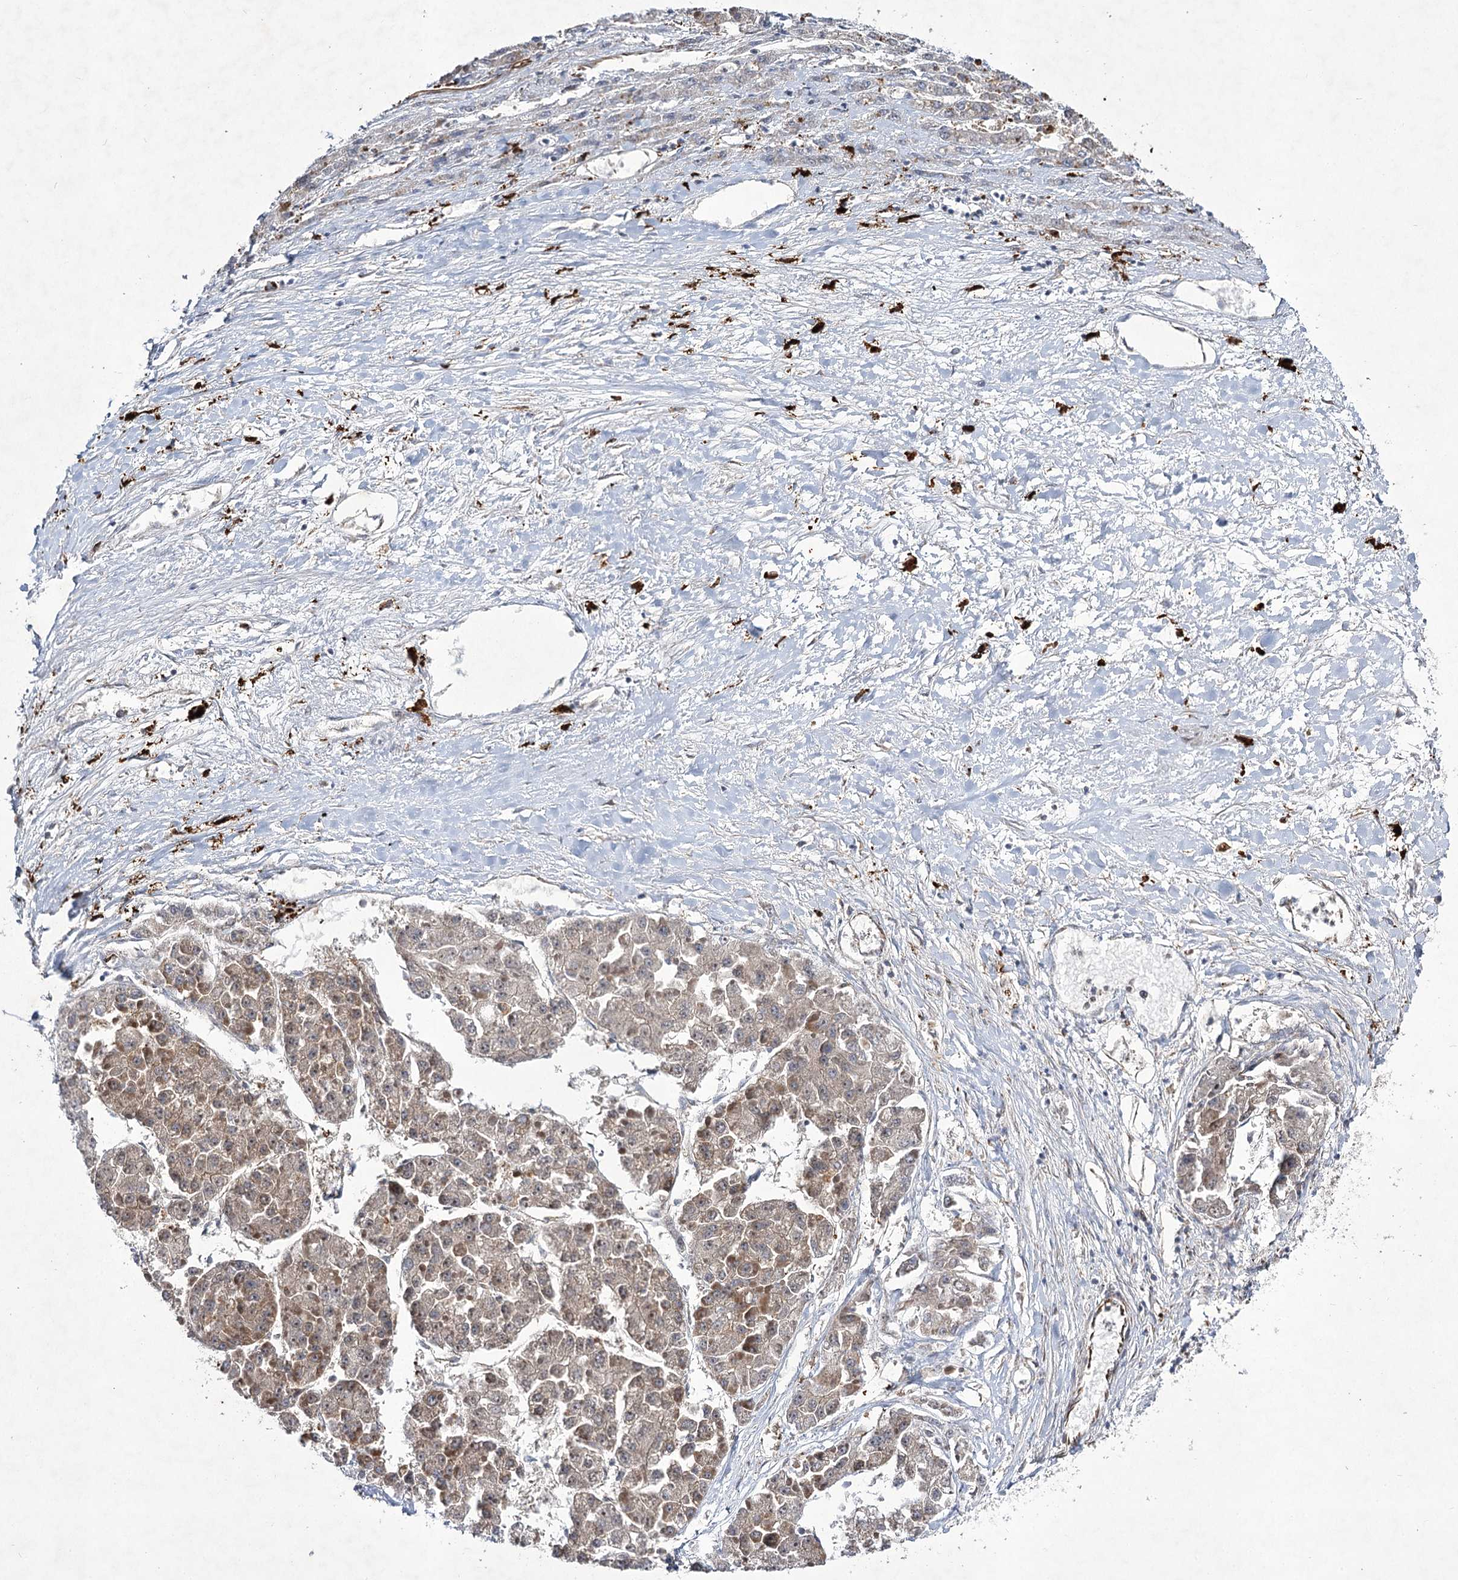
{"staining": {"intensity": "weak", "quantity": "<25%", "location": "cytoplasmic/membranous"}, "tissue": "liver cancer", "cell_type": "Tumor cells", "image_type": "cancer", "snomed": [{"axis": "morphology", "description": "Carcinoma, Hepatocellular, NOS"}, {"axis": "topography", "description": "Liver"}], "caption": "An image of hepatocellular carcinoma (liver) stained for a protein demonstrates no brown staining in tumor cells.", "gene": "DPEP2", "patient": {"sex": "female", "age": 73}}